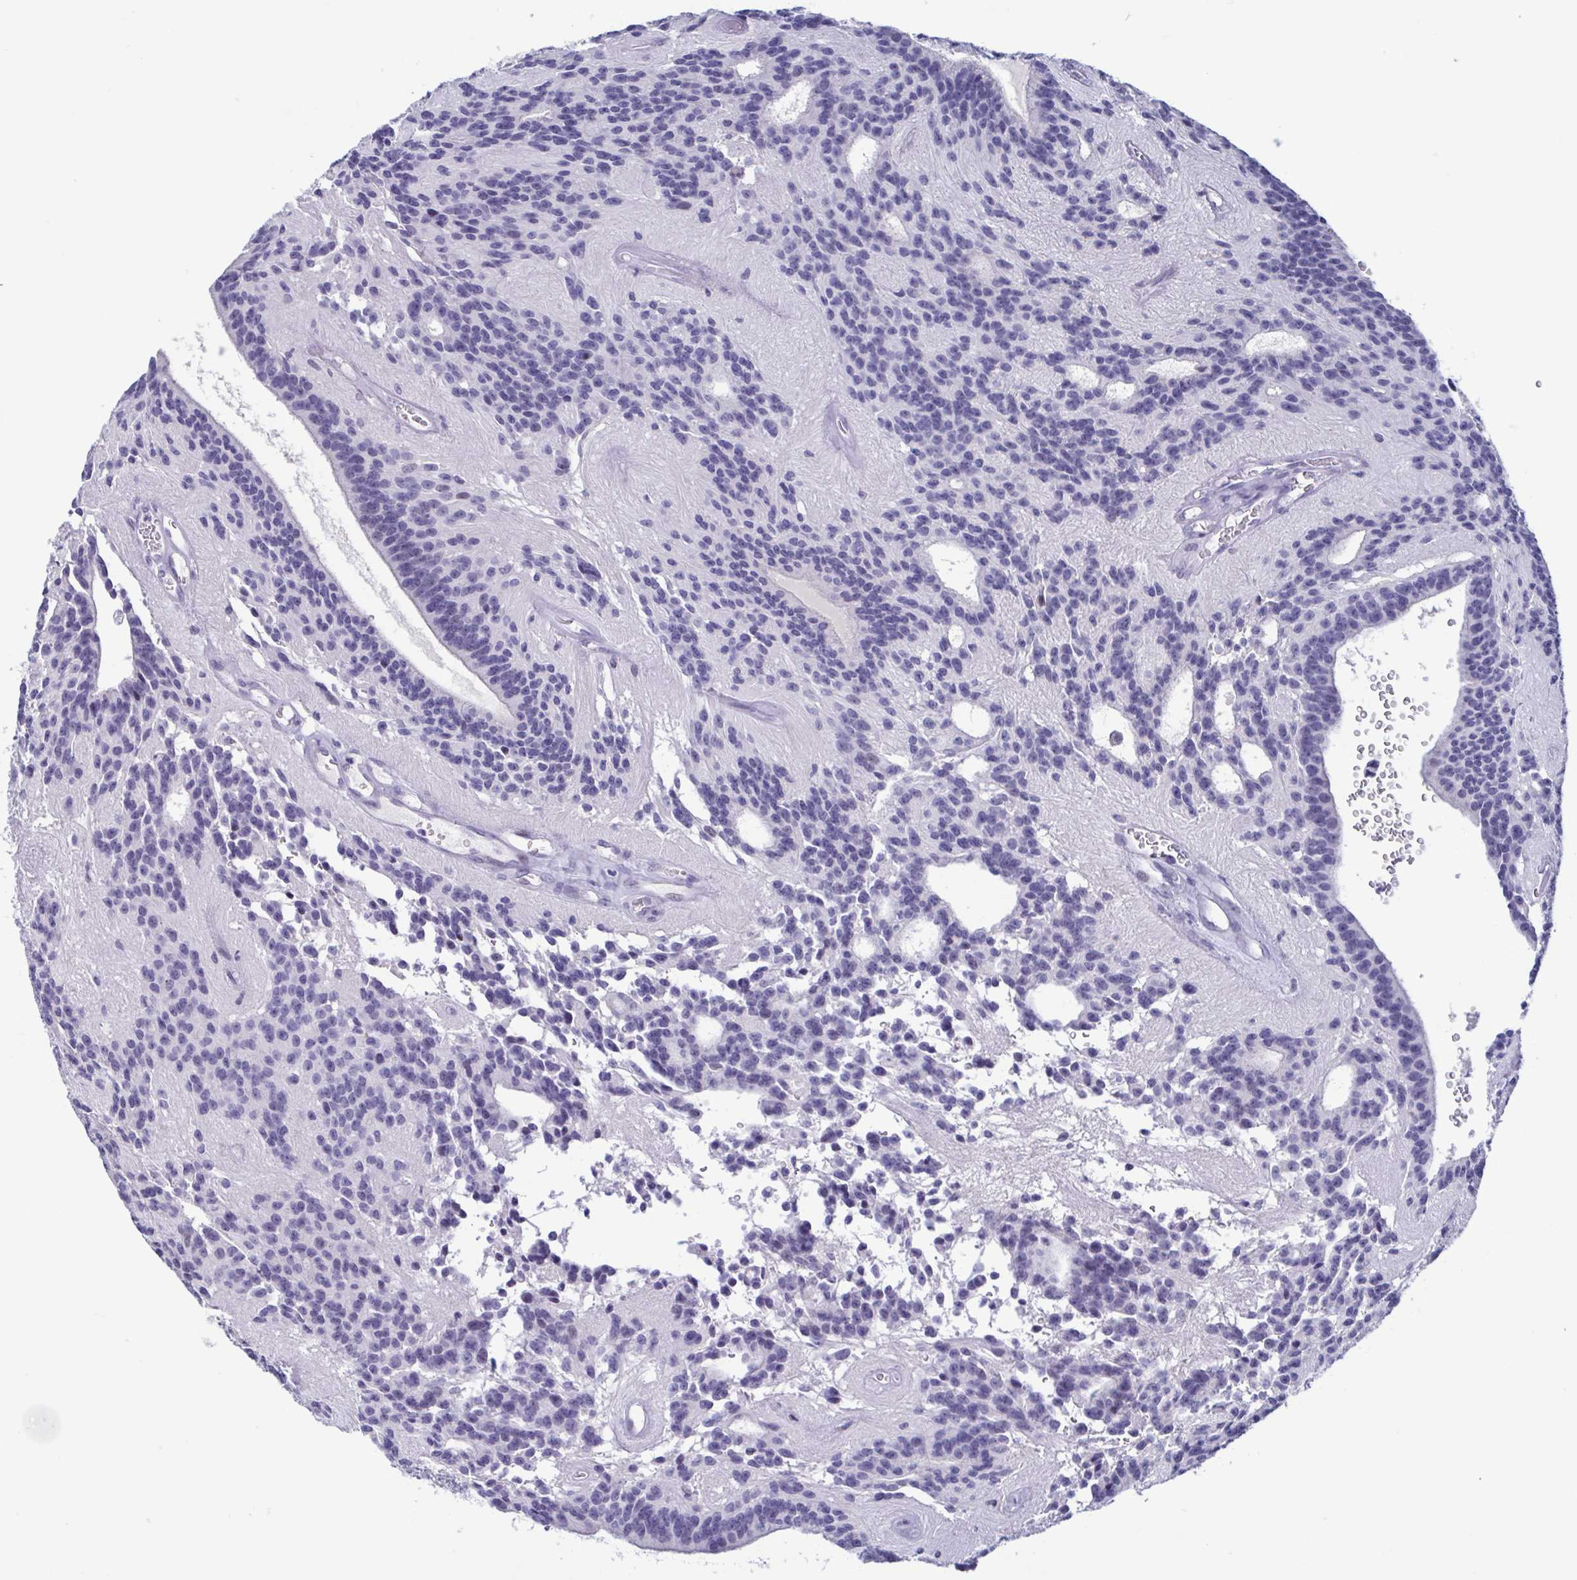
{"staining": {"intensity": "negative", "quantity": "none", "location": "none"}, "tissue": "glioma", "cell_type": "Tumor cells", "image_type": "cancer", "snomed": [{"axis": "morphology", "description": "Glioma, malignant, Low grade"}, {"axis": "topography", "description": "Brain"}], "caption": "The image shows no significant positivity in tumor cells of malignant glioma (low-grade).", "gene": "PERM1", "patient": {"sex": "male", "age": 31}}